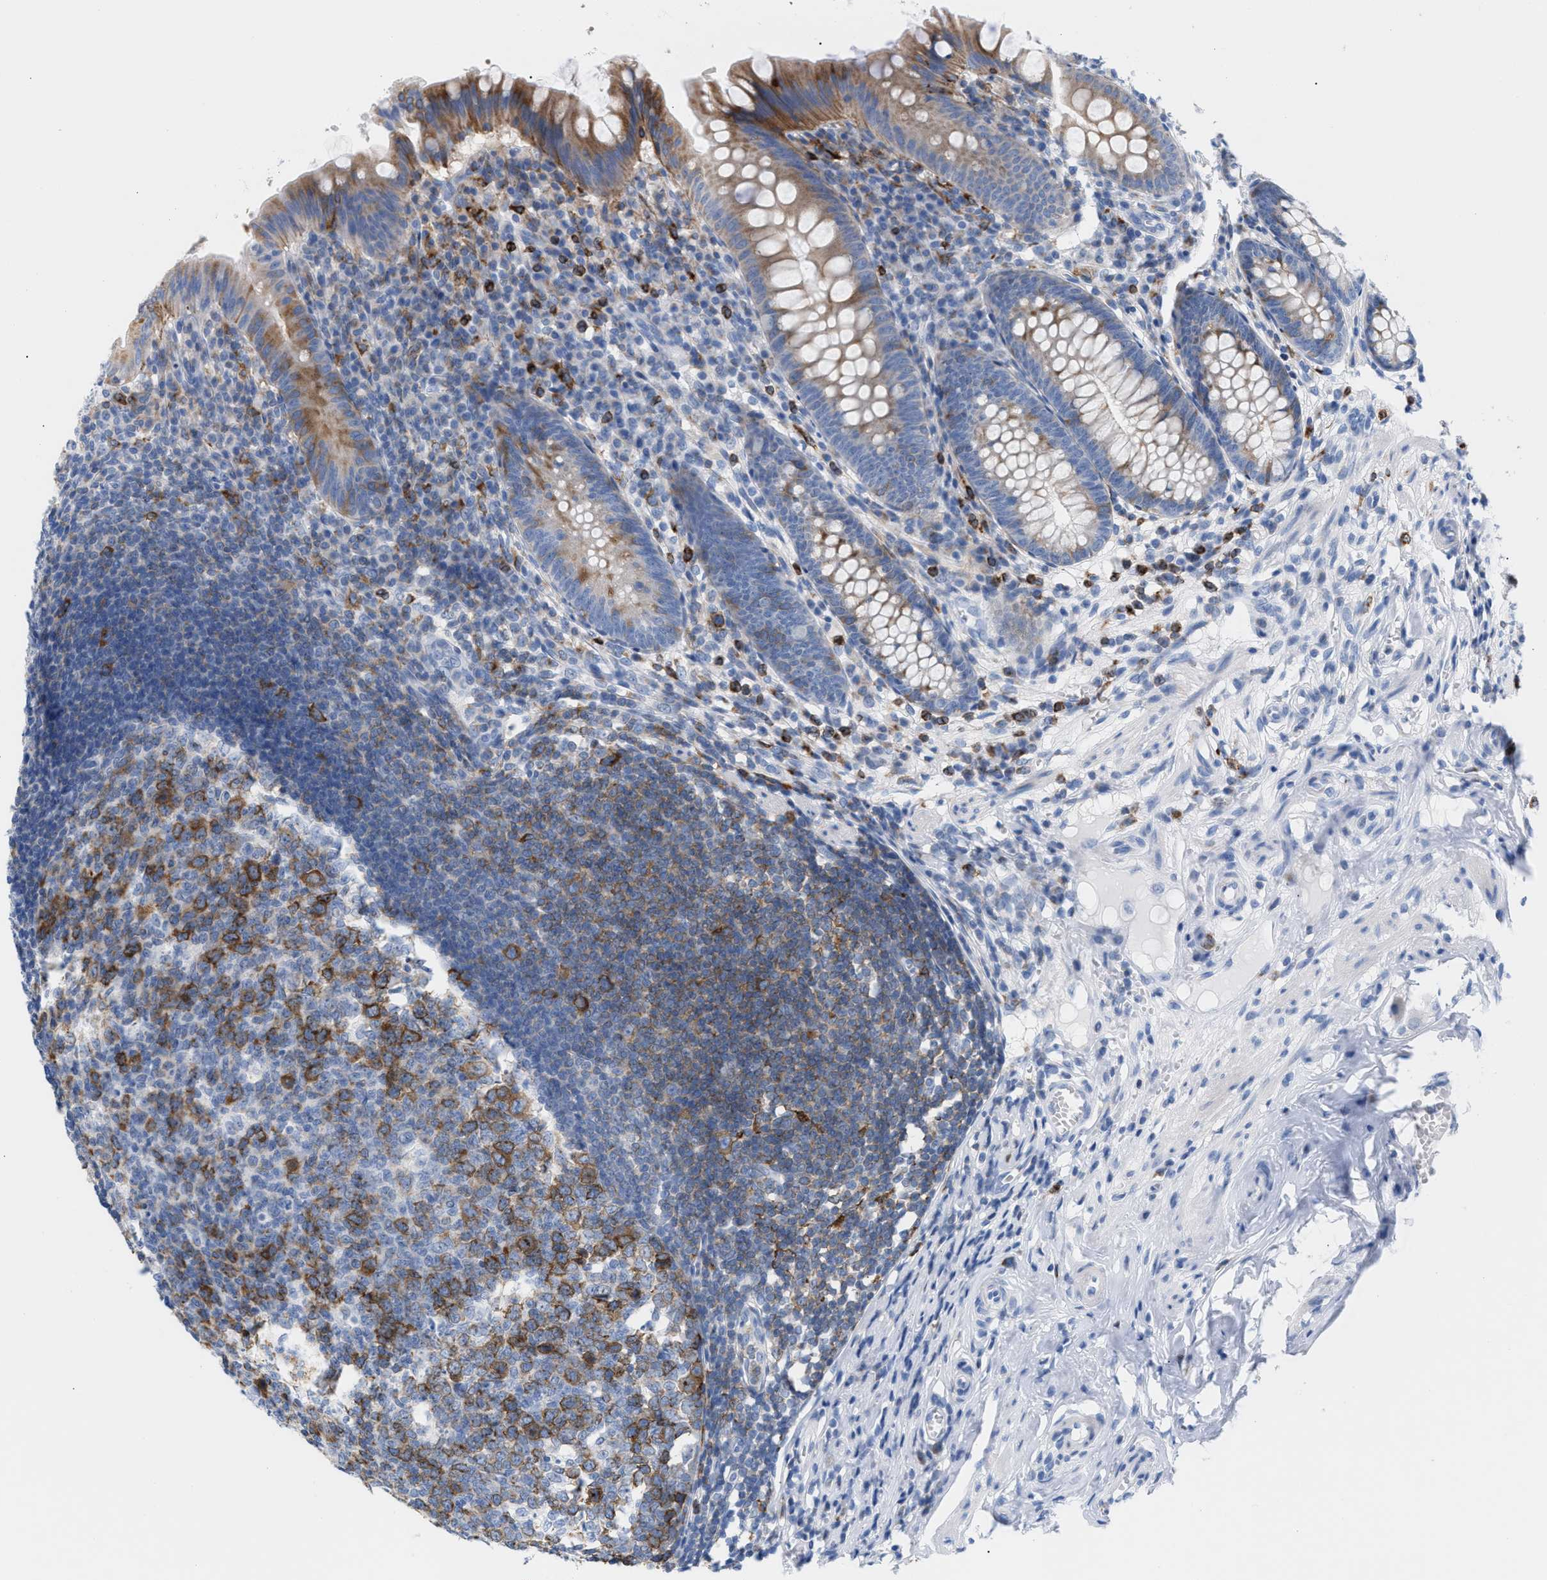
{"staining": {"intensity": "moderate", "quantity": ">75%", "location": "cytoplasmic/membranous"}, "tissue": "appendix", "cell_type": "Glandular cells", "image_type": "normal", "snomed": [{"axis": "morphology", "description": "Normal tissue, NOS"}, {"axis": "topography", "description": "Appendix"}], "caption": "Immunohistochemistry (IHC) photomicrograph of unremarkable appendix: human appendix stained using immunohistochemistry (IHC) reveals medium levels of moderate protein expression localized specifically in the cytoplasmic/membranous of glandular cells, appearing as a cytoplasmic/membranous brown color.", "gene": "TACC3", "patient": {"sex": "male", "age": 56}}